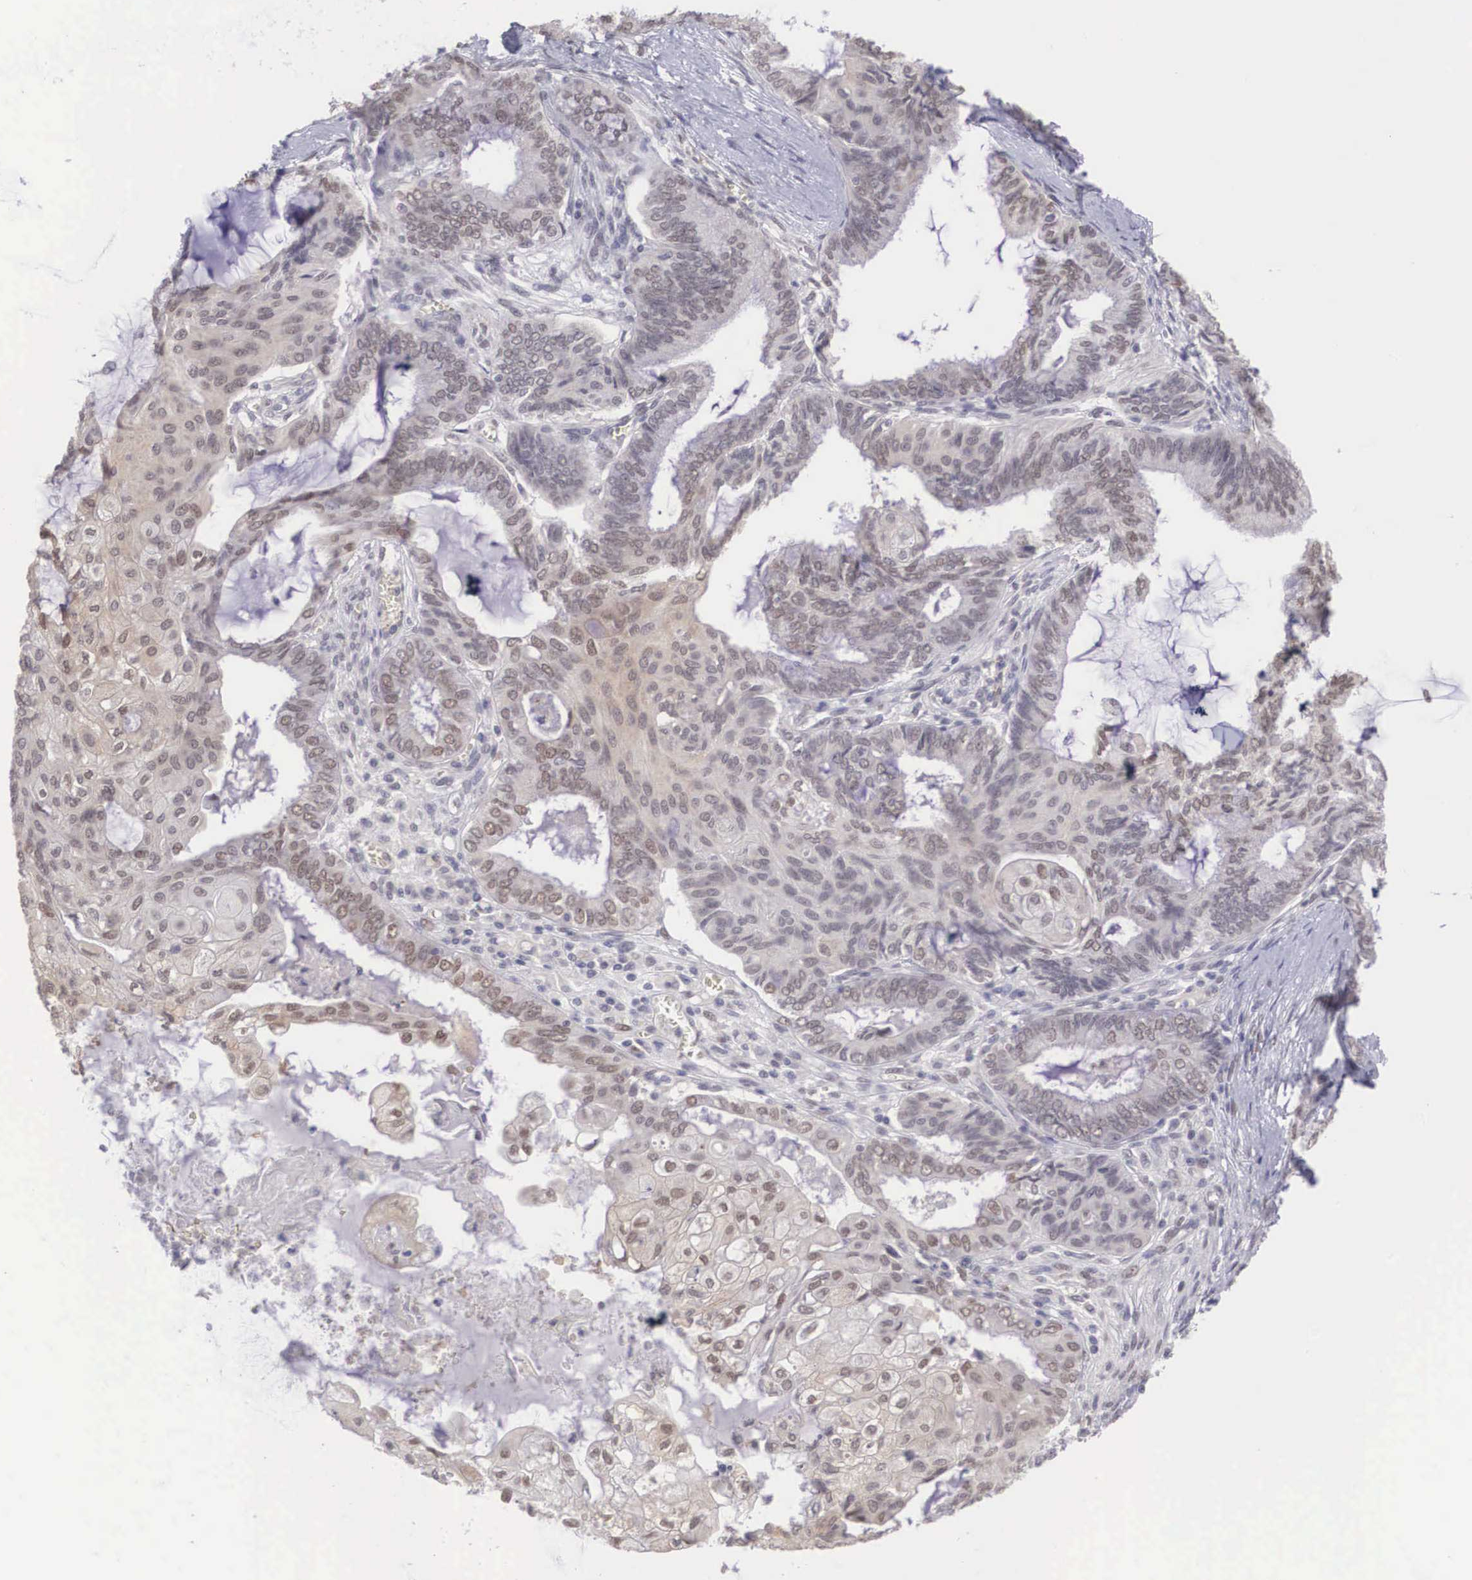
{"staining": {"intensity": "weak", "quantity": ">75%", "location": "cytoplasmic/membranous,nuclear"}, "tissue": "endometrial cancer", "cell_type": "Tumor cells", "image_type": "cancer", "snomed": [{"axis": "morphology", "description": "Adenocarcinoma, NOS"}, {"axis": "topography", "description": "Endometrium"}], "caption": "Weak cytoplasmic/membranous and nuclear positivity for a protein is identified in approximately >75% of tumor cells of adenocarcinoma (endometrial) using IHC.", "gene": "NINL", "patient": {"sex": "female", "age": 79}}